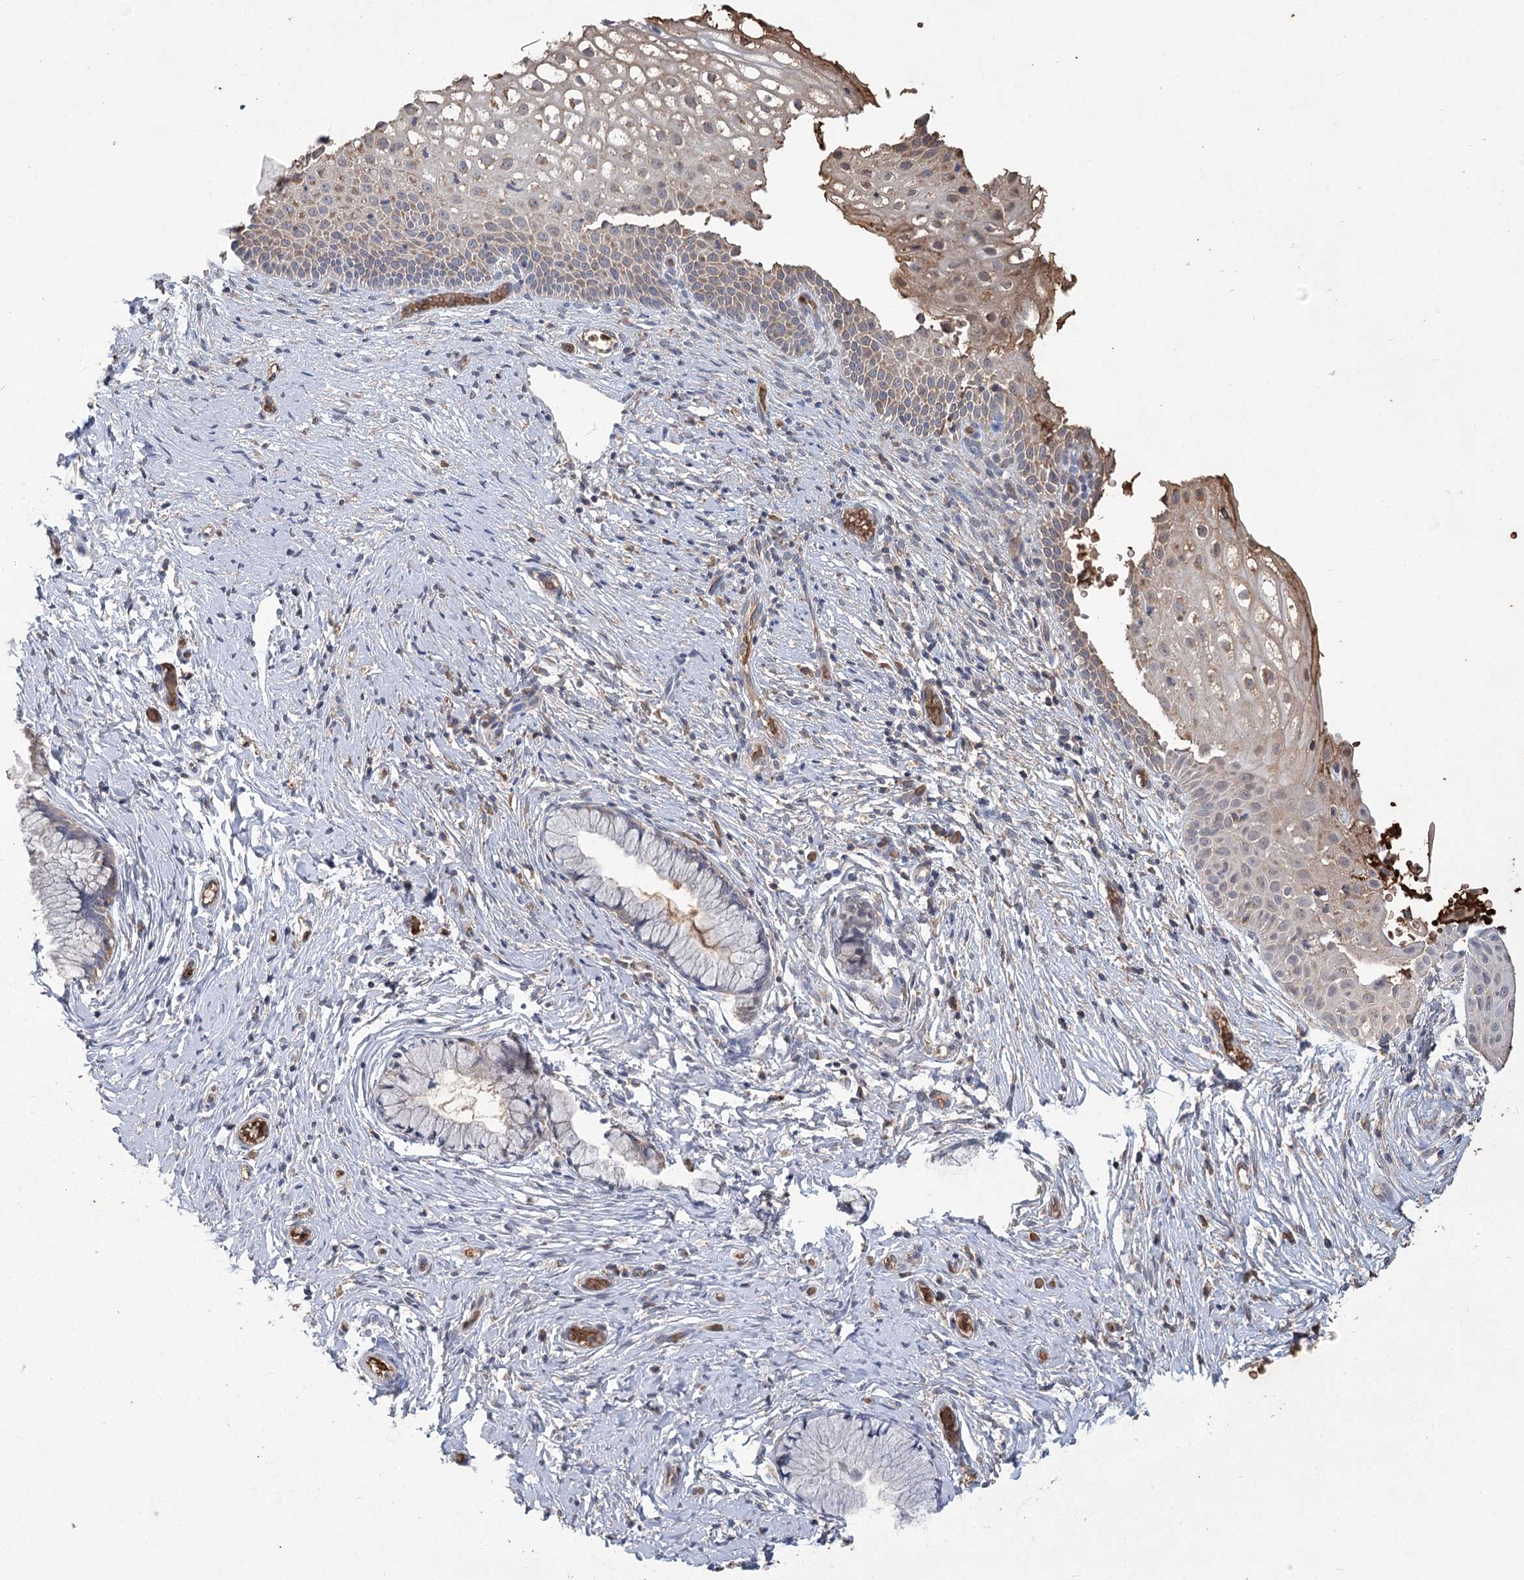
{"staining": {"intensity": "negative", "quantity": "none", "location": "none"}, "tissue": "cervix", "cell_type": "Glandular cells", "image_type": "normal", "snomed": [{"axis": "morphology", "description": "Normal tissue, NOS"}, {"axis": "topography", "description": "Cervix"}], "caption": "Immunohistochemistry (IHC) micrograph of normal cervix: cervix stained with DAB (3,3'-diaminobenzidine) reveals no significant protein staining in glandular cells.", "gene": "HBA1", "patient": {"sex": "female", "age": 33}}